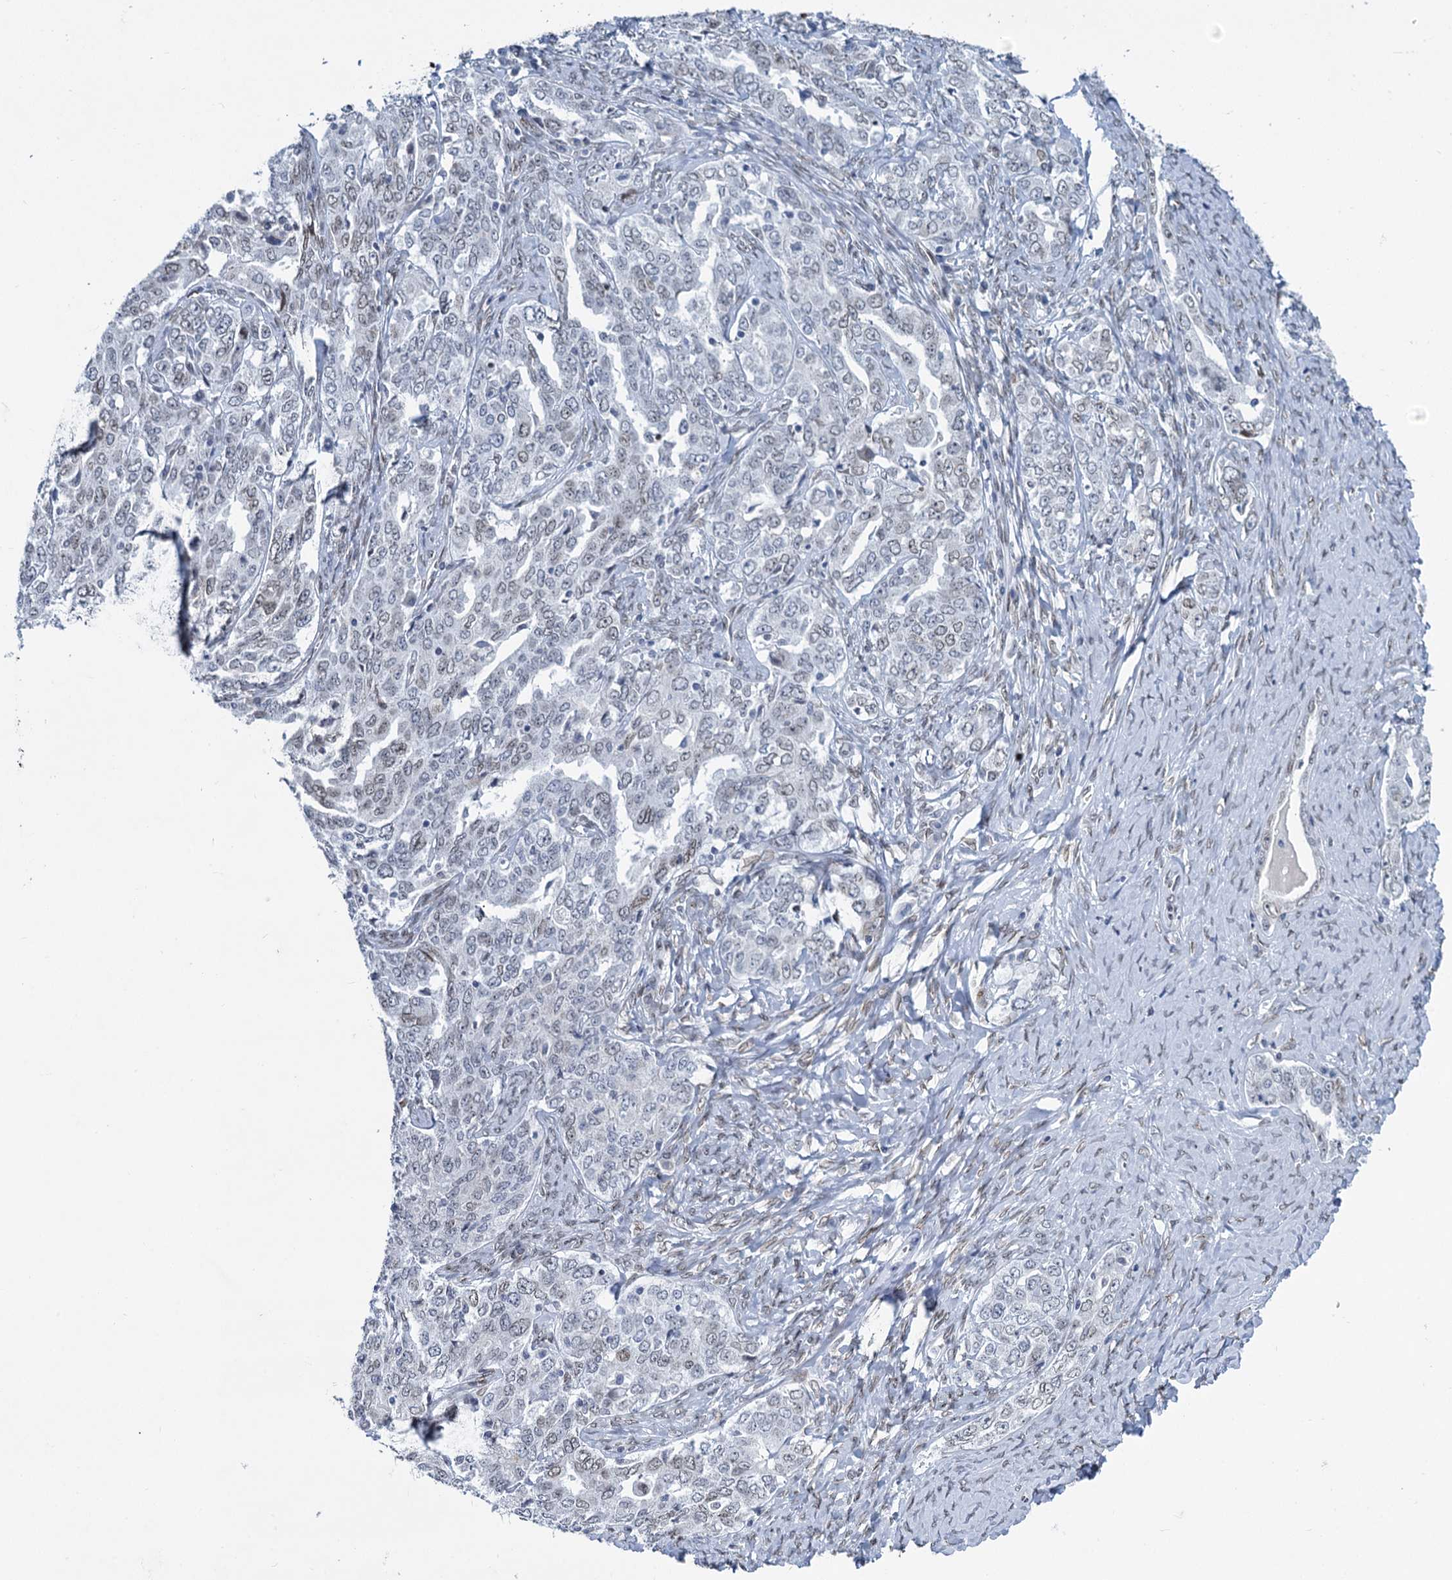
{"staining": {"intensity": "weak", "quantity": "<25%", "location": "nuclear"}, "tissue": "ovarian cancer", "cell_type": "Tumor cells", "image_type": "cancer", "snomed": [{"axis": "morphology", "description": "Carcinoma, endometroid"}, {"axis": "topography", "description": "Ovary"}], "caption": "Immunohistochemistry of human ovarian cancer shows no expression in tumor cells.", "gene": "PRSS35", "patient": {"sex": "female", "age": 62}}